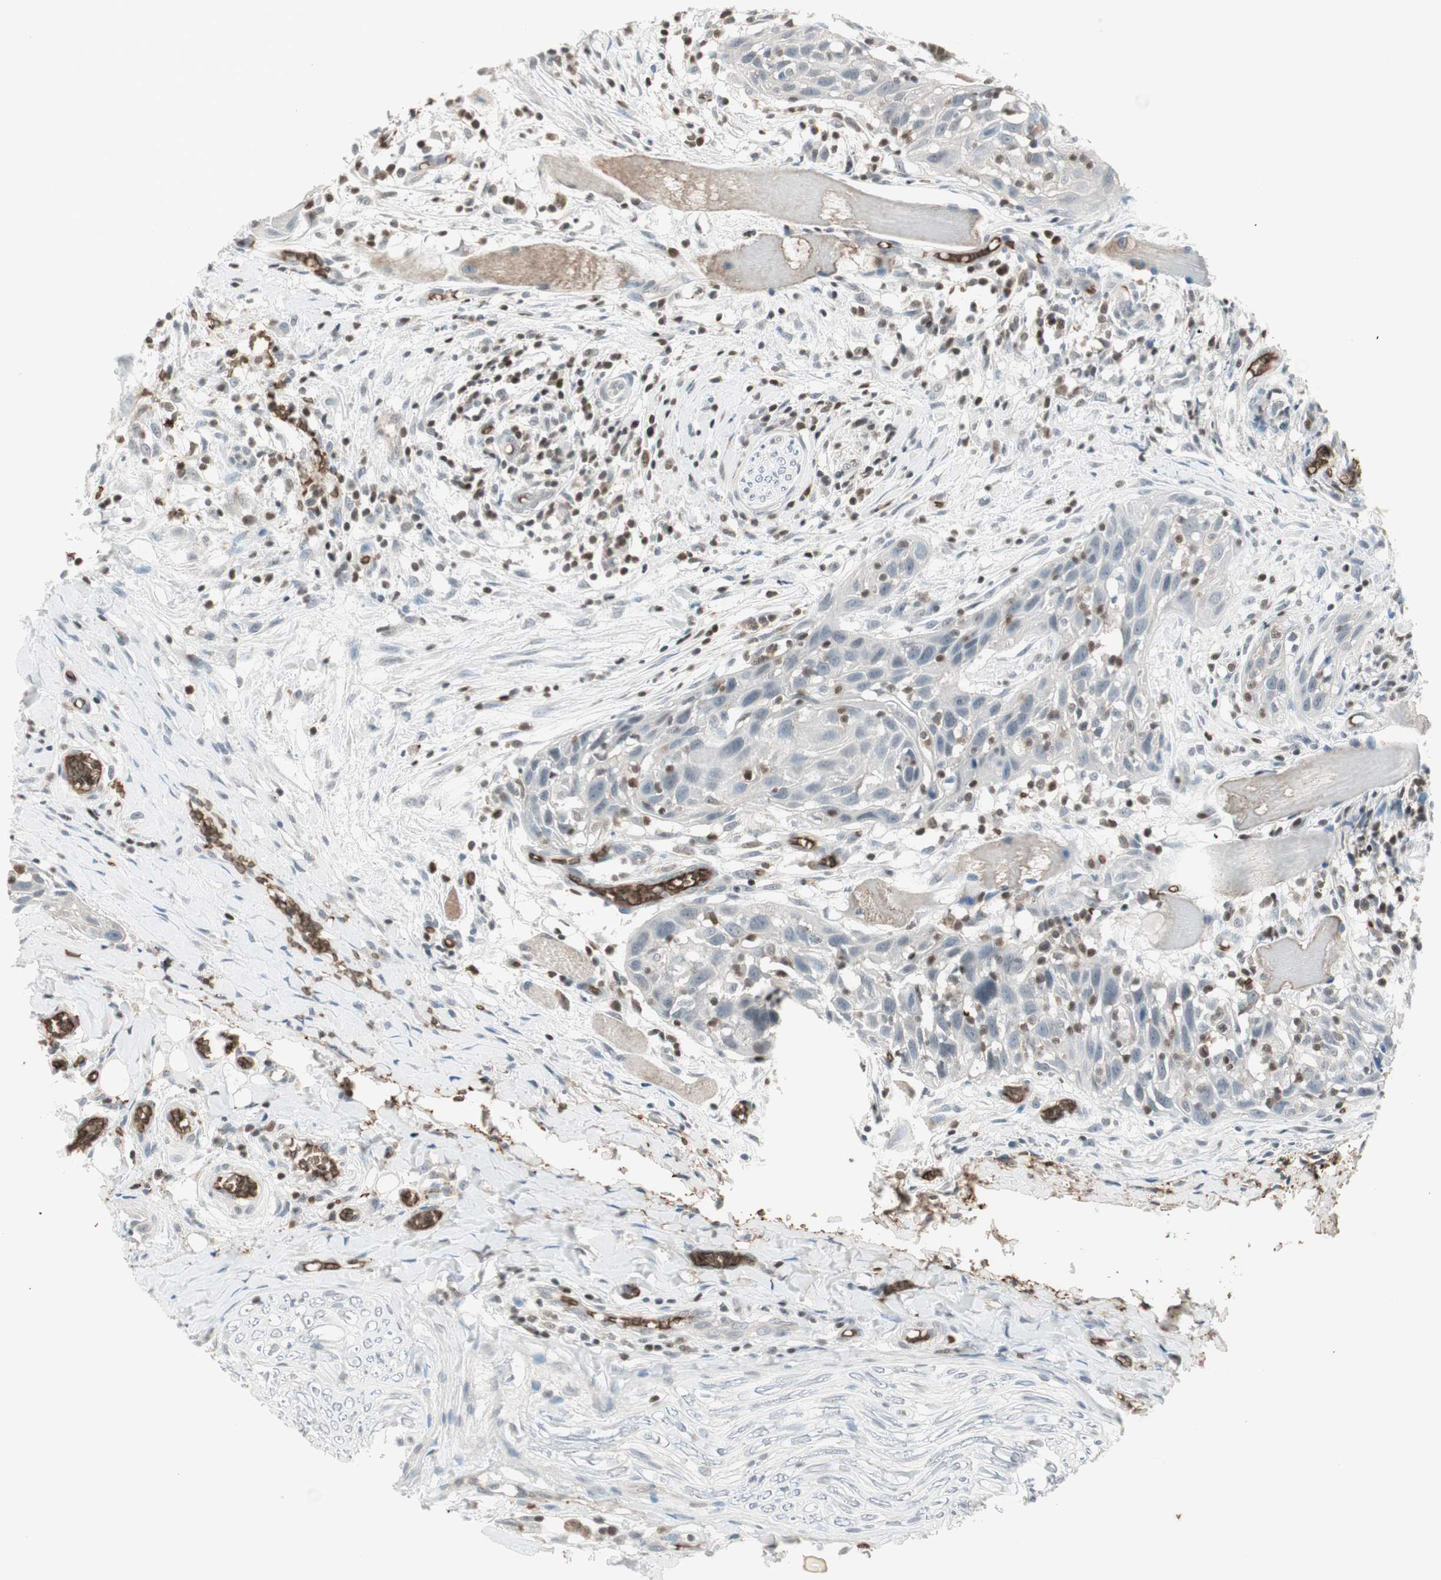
{"staining": {"intensity": "negative", "quantity": "none", "location": "none"}, "tissue": "head and neck cancer", "cell_type": "Tumor cells", "image_type": "cancer", "snomed": [{"axis": "morphology", "description": "Normal tissue, NOS"}, {"axis": "morphology", "description": "Squamous cell carcinoma, NOS"}, {"axis": "topography", "description": "Oral tissue"}, {"axis": "topography", "description": "Head-Neck"}], "caption": "Head and neck cancer was stained to show a protein in brown. There is no significant staining in tumor cells.", "gene": "MAP4K1", "patient": {"sex": "female", "age": 50}}